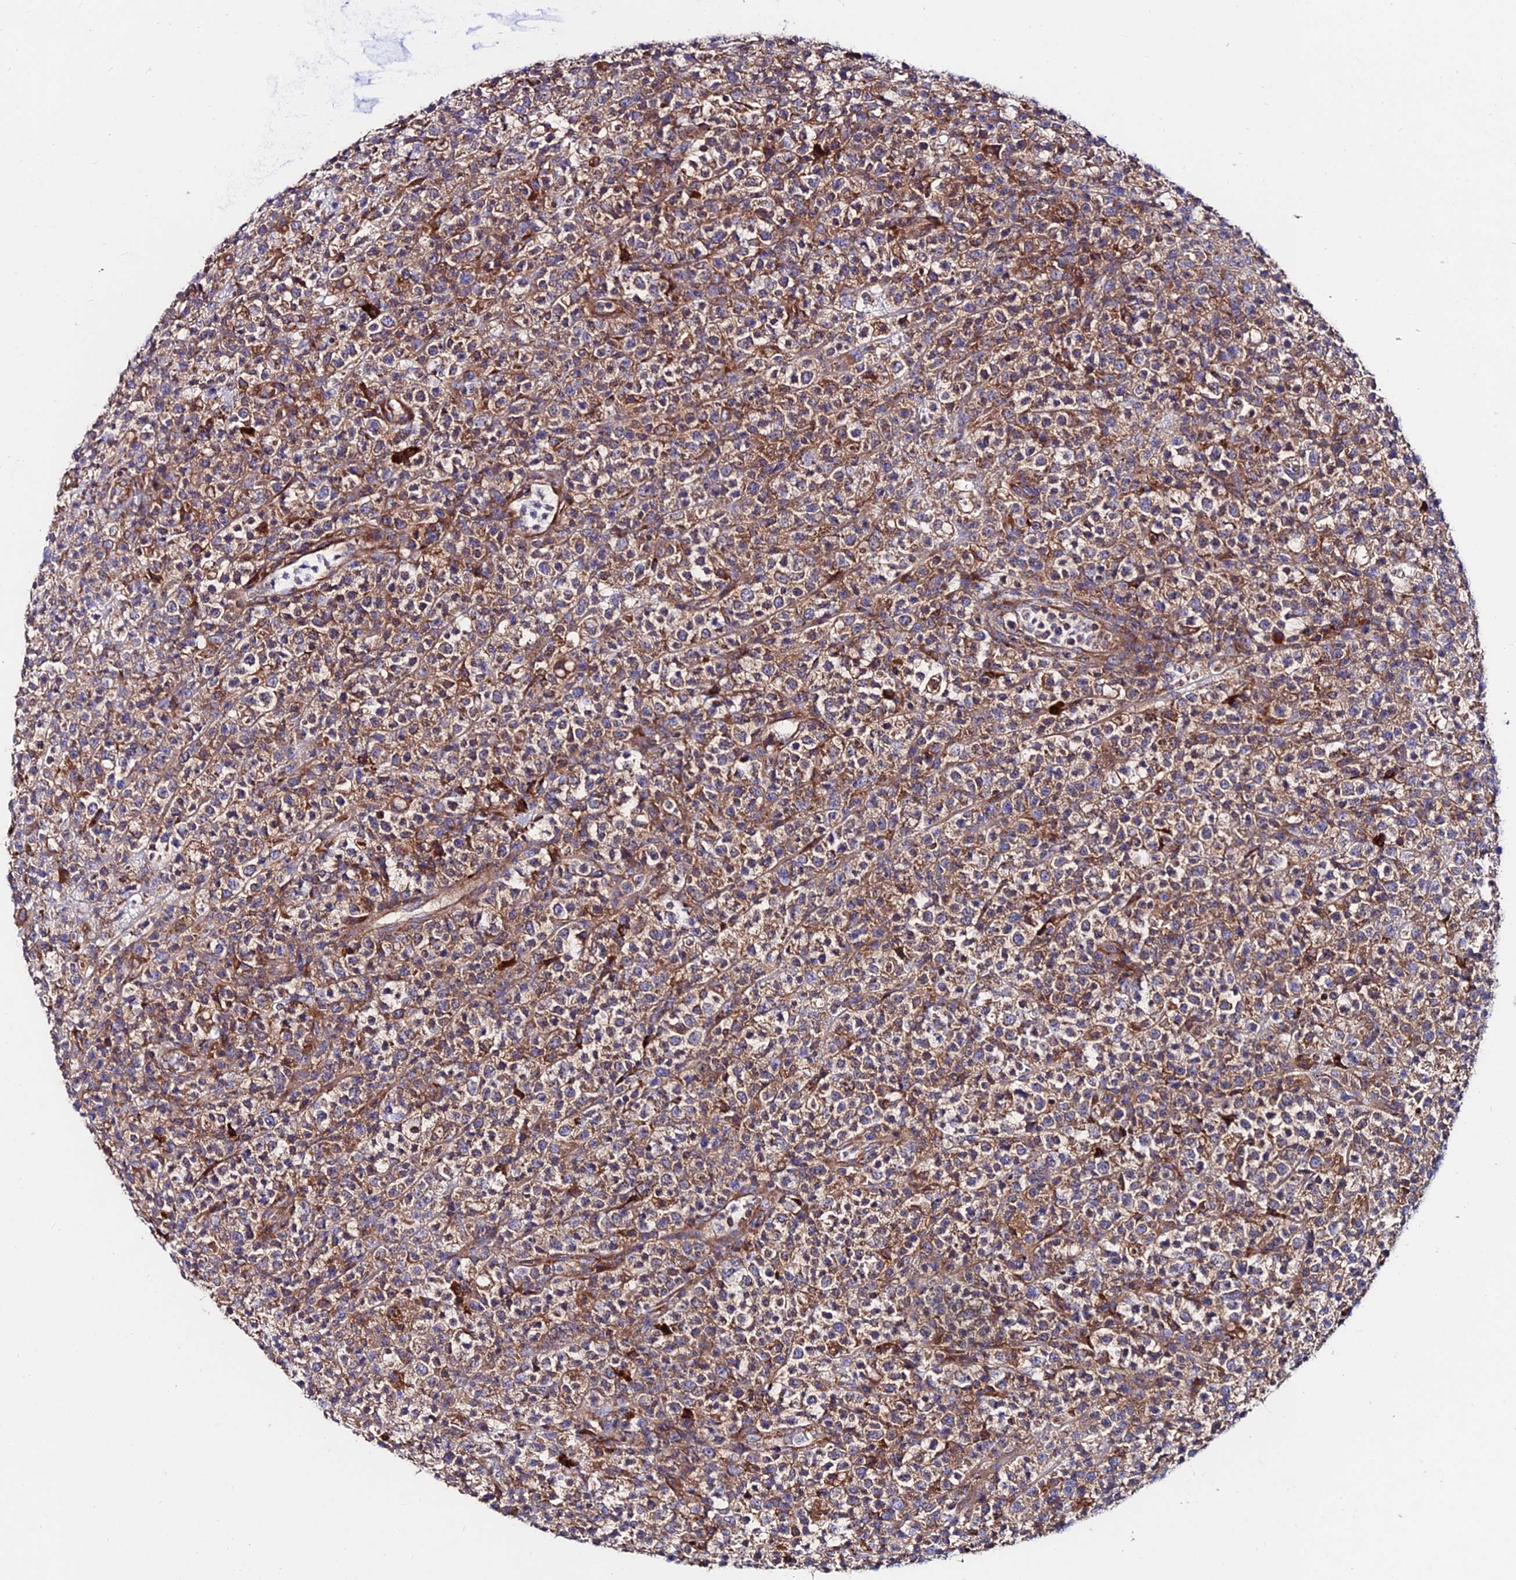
{"staining": {"intensity": "moderate", "quantity": "25%-75%", "location": "cytoplasmic/membranous"}, "tissue": "lymphoma", "cell_type": "Tumor cells", "image_type": "cancer", "snomed": [{"axis": "morphology", "description": "Malignant lymphoma, non-Hodgkin's type, High grade"}, {"axis": "topography", "description": "Colon"}], "caption": "Malignant lymphoma, non-Hodgkin's type (high-grade) stained with a brown dye displays moderate cytoplasmic/membranous positive staining in approximately 25%-75% of tumor cells.", "gene": "EIF3K", "patient": {"sex": "female", "age": 53}}